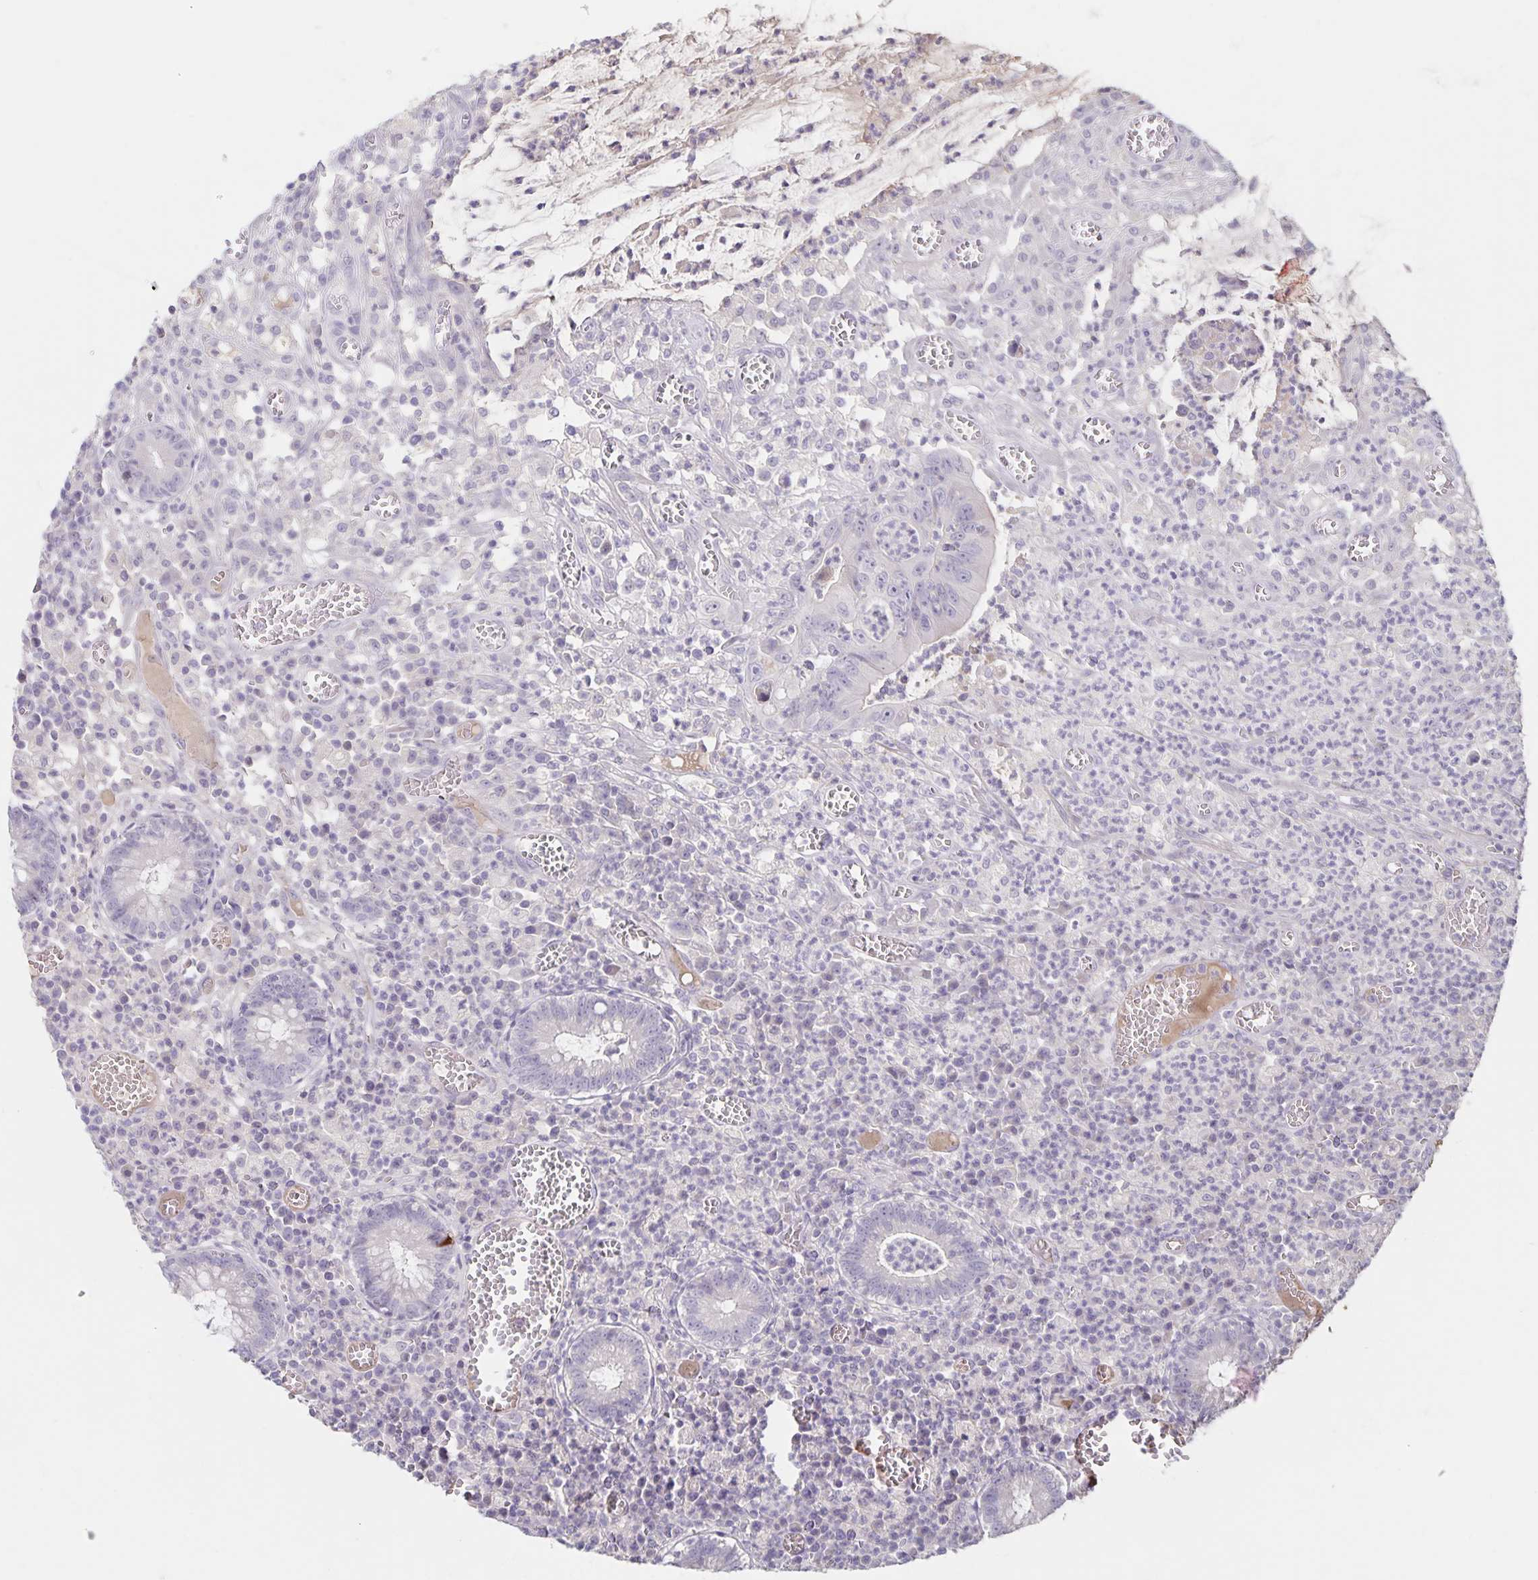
{"staining": {"intensity": "negative", "quantity": "none", "location": "none"}, "tissue": "colorectal cancer", "cell_type": "Tumor cells", "image_type": "cancer", "snomed": [{"axis": "morphology", "description": "Normal tissue, NOS"}, {"axis": "morphology", "description": "Adenocarcinoma, NOS"}, {"axis": "topography", "description": "Colon"}], "caption": "Immunohistochemical staining of human colorectal cancer shows no significant expression in tumor cells.", "gene": "INSL5", "patient": {"sex": "male", "age": 65}}